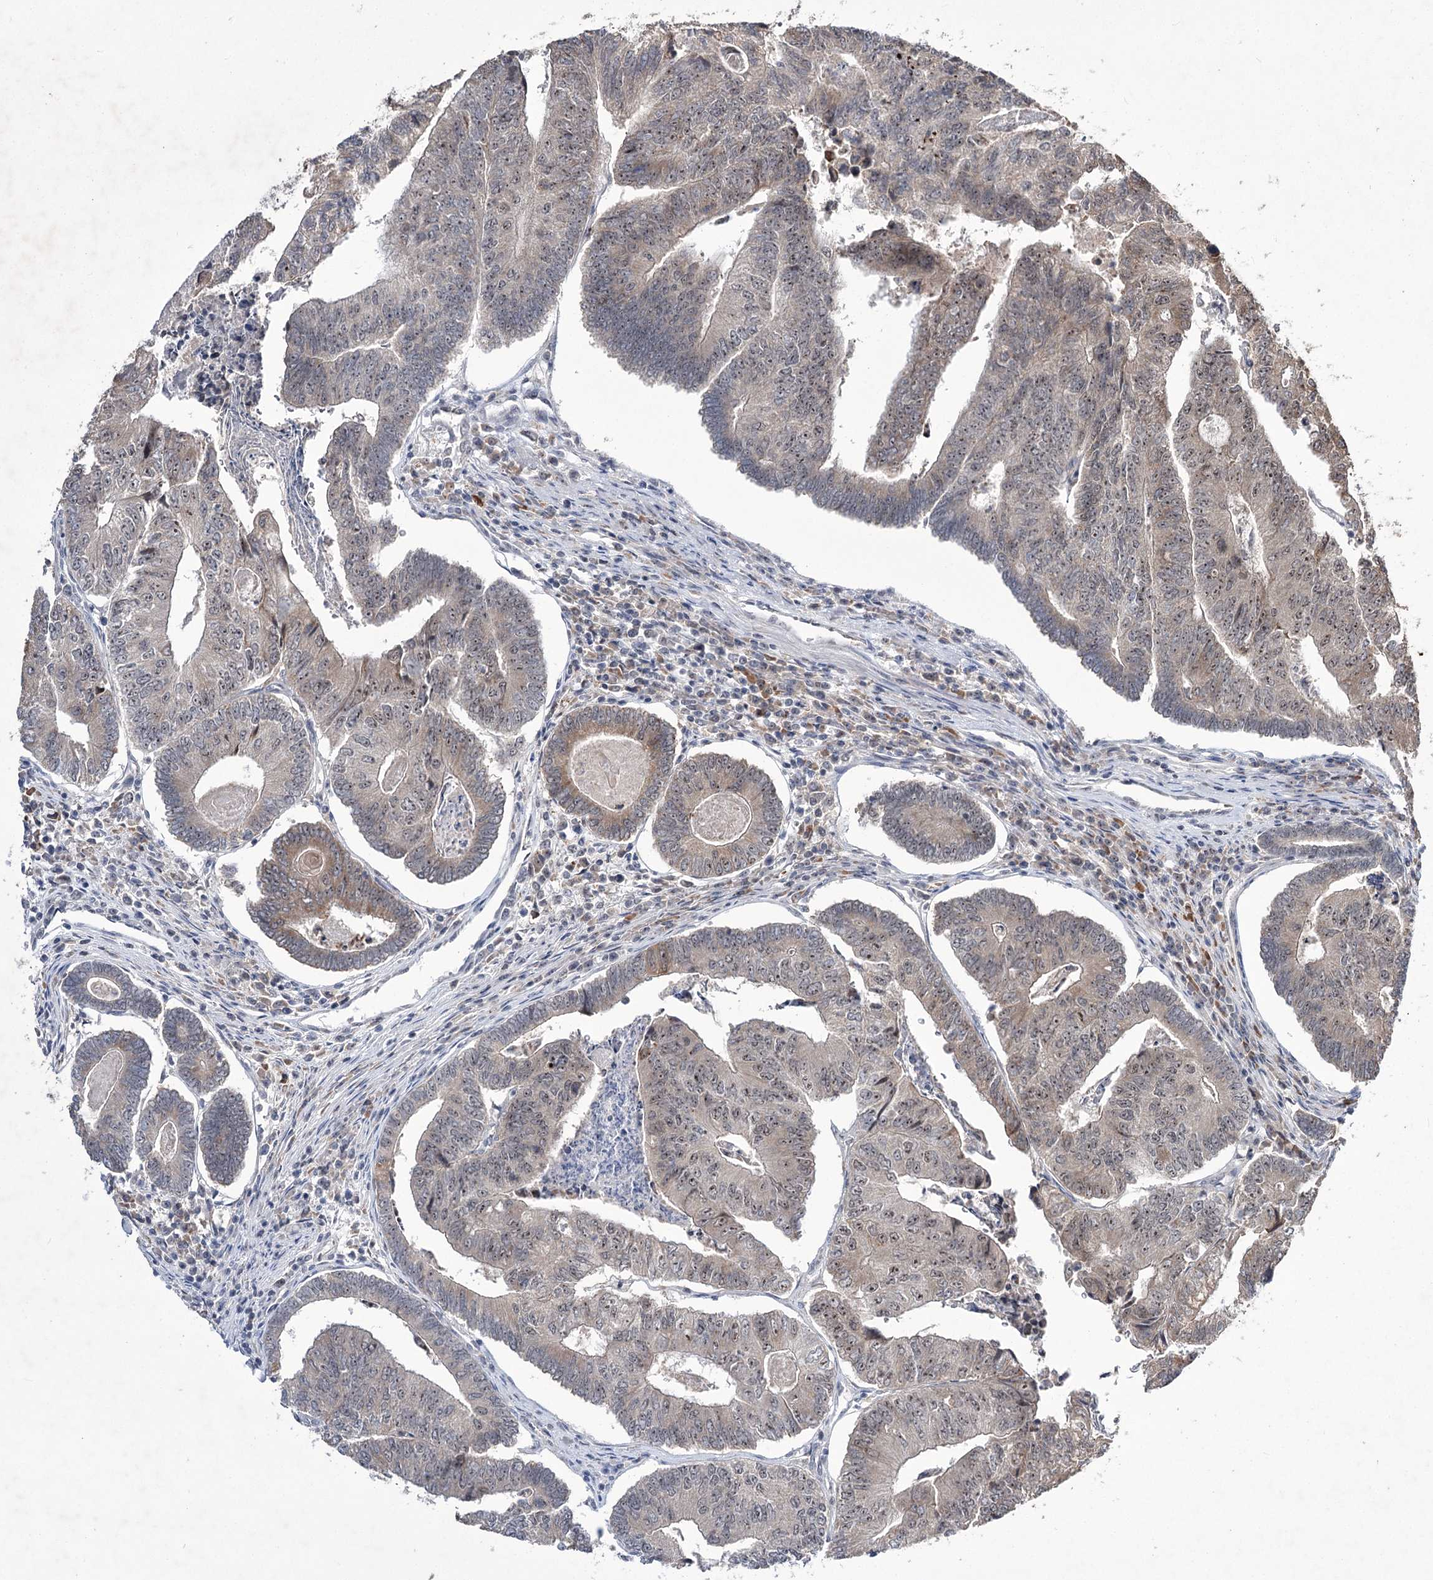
{"staining": {"intensity": "weak", "quantity": "25%-75%", "location": "cytoplasmic/membranous,nuclear"}, "tissue": "colorectal cancer", "cell_type": "Tumor cells", "image_type": "cancer", "snomed": [{"axis": "morphology", "description": "Adenocarcinoma, NOS"}, {"axis": "topography", "description": "Colon"}], "caption": "Protein staining reveals weak cytoplasmic/membranous and nuclear positivity in approximately 25%-75% of tumor cells in colorectal adenocarcinoma.", "gene": "VGLL4", "patient": {"sex": "female", "age": 67}}